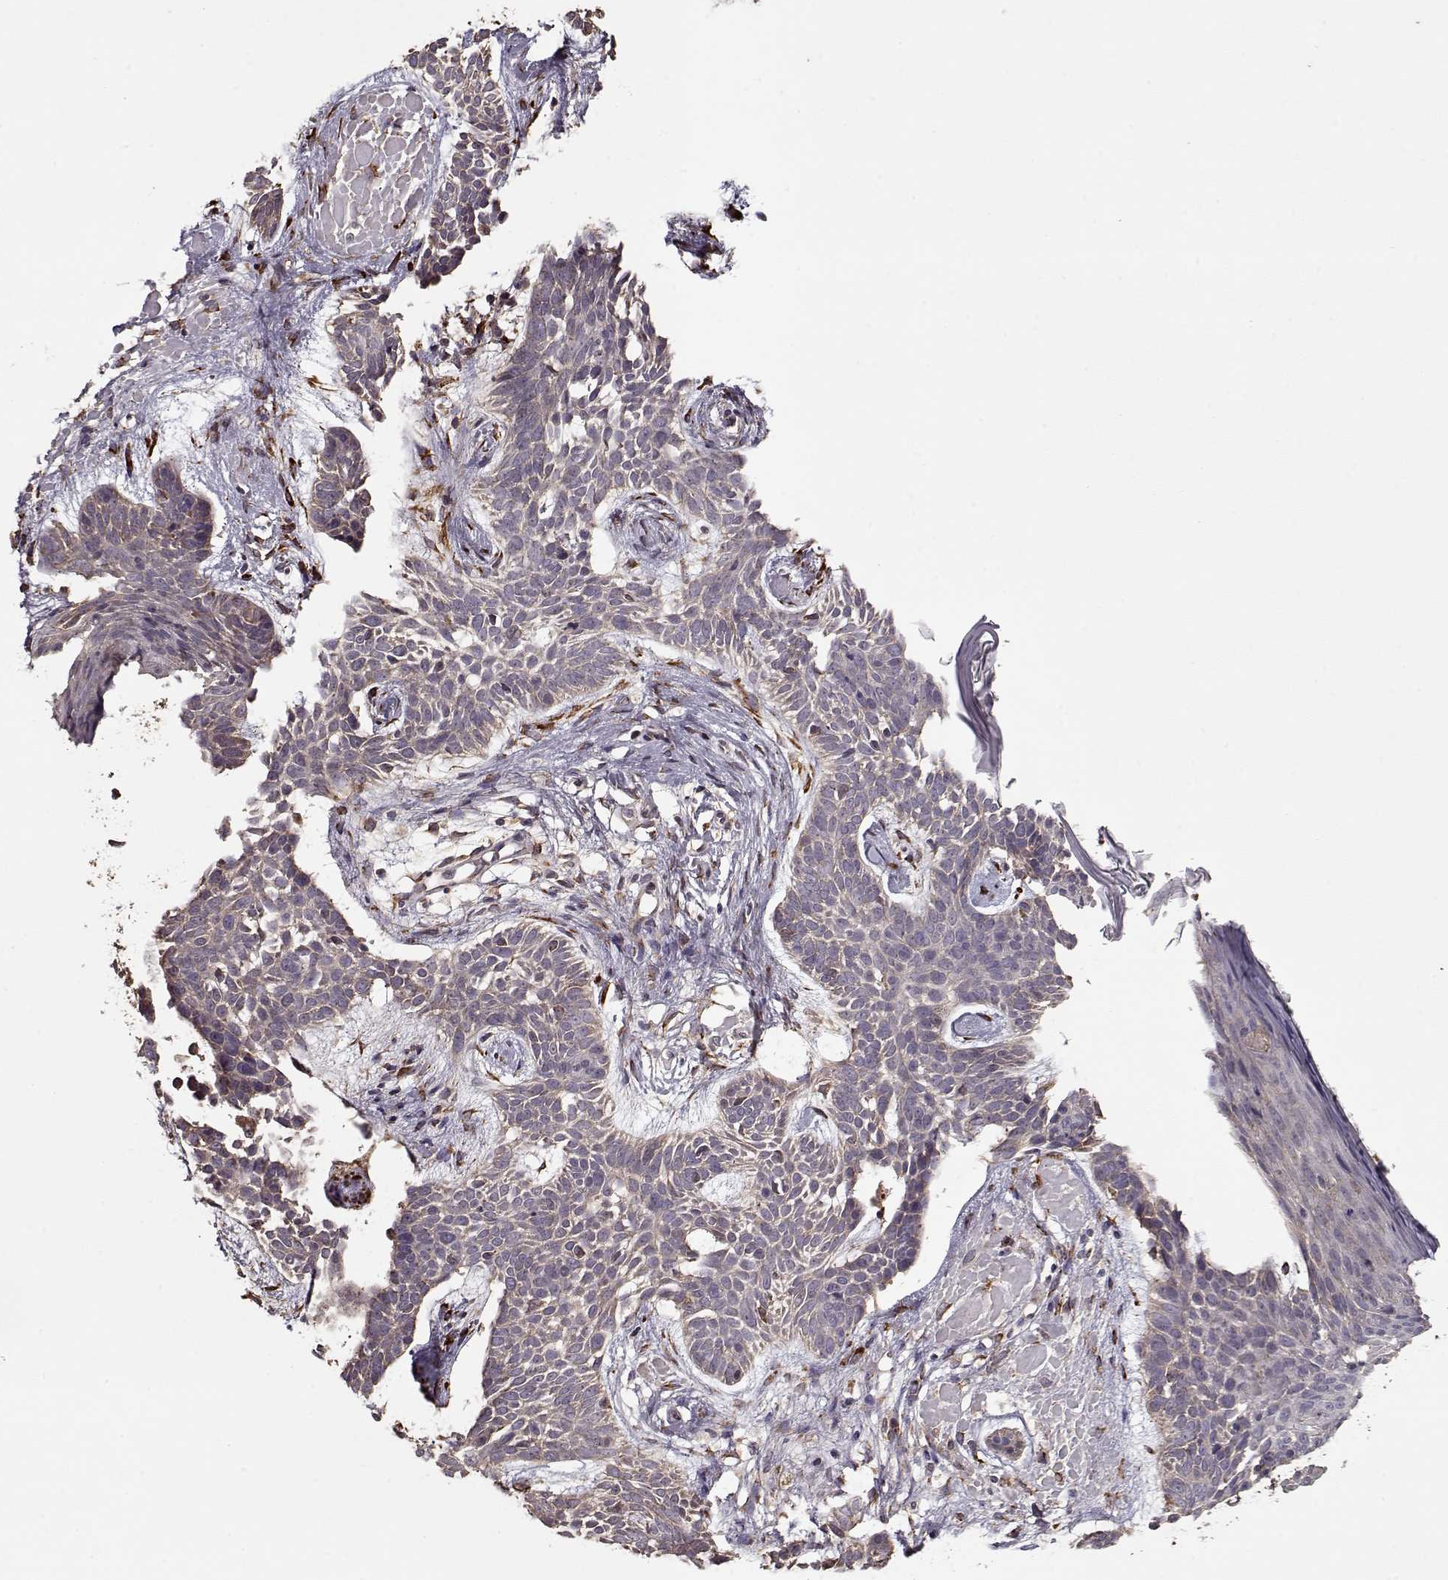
{"staining": {"intensity": "weak", "quantity": "25%-75%", "location": "cytoplasmic/membranous"}, "tissue": "skin cancer", "cell_type": "Tumor cells", "image_type": "cancer", "snomed": [{"axis": "morphology", "description": "Basal cell carcinoma"}, {"axis": "topography", "description": "Skin"}], "caption": "Immunohistochemical staining of skin cancer (basal cell carcinoma) demonstrates low levels of weak cytoplasmic/membranous staining in about 25%-75% of tumor cells. The staining is performed using DAB brown chromogen to label protein expression. The nuclei are counter-stained blue using hematoxylin.", "gene": "IMMP1L", "patient": {"sex": "male", "age": 85}}